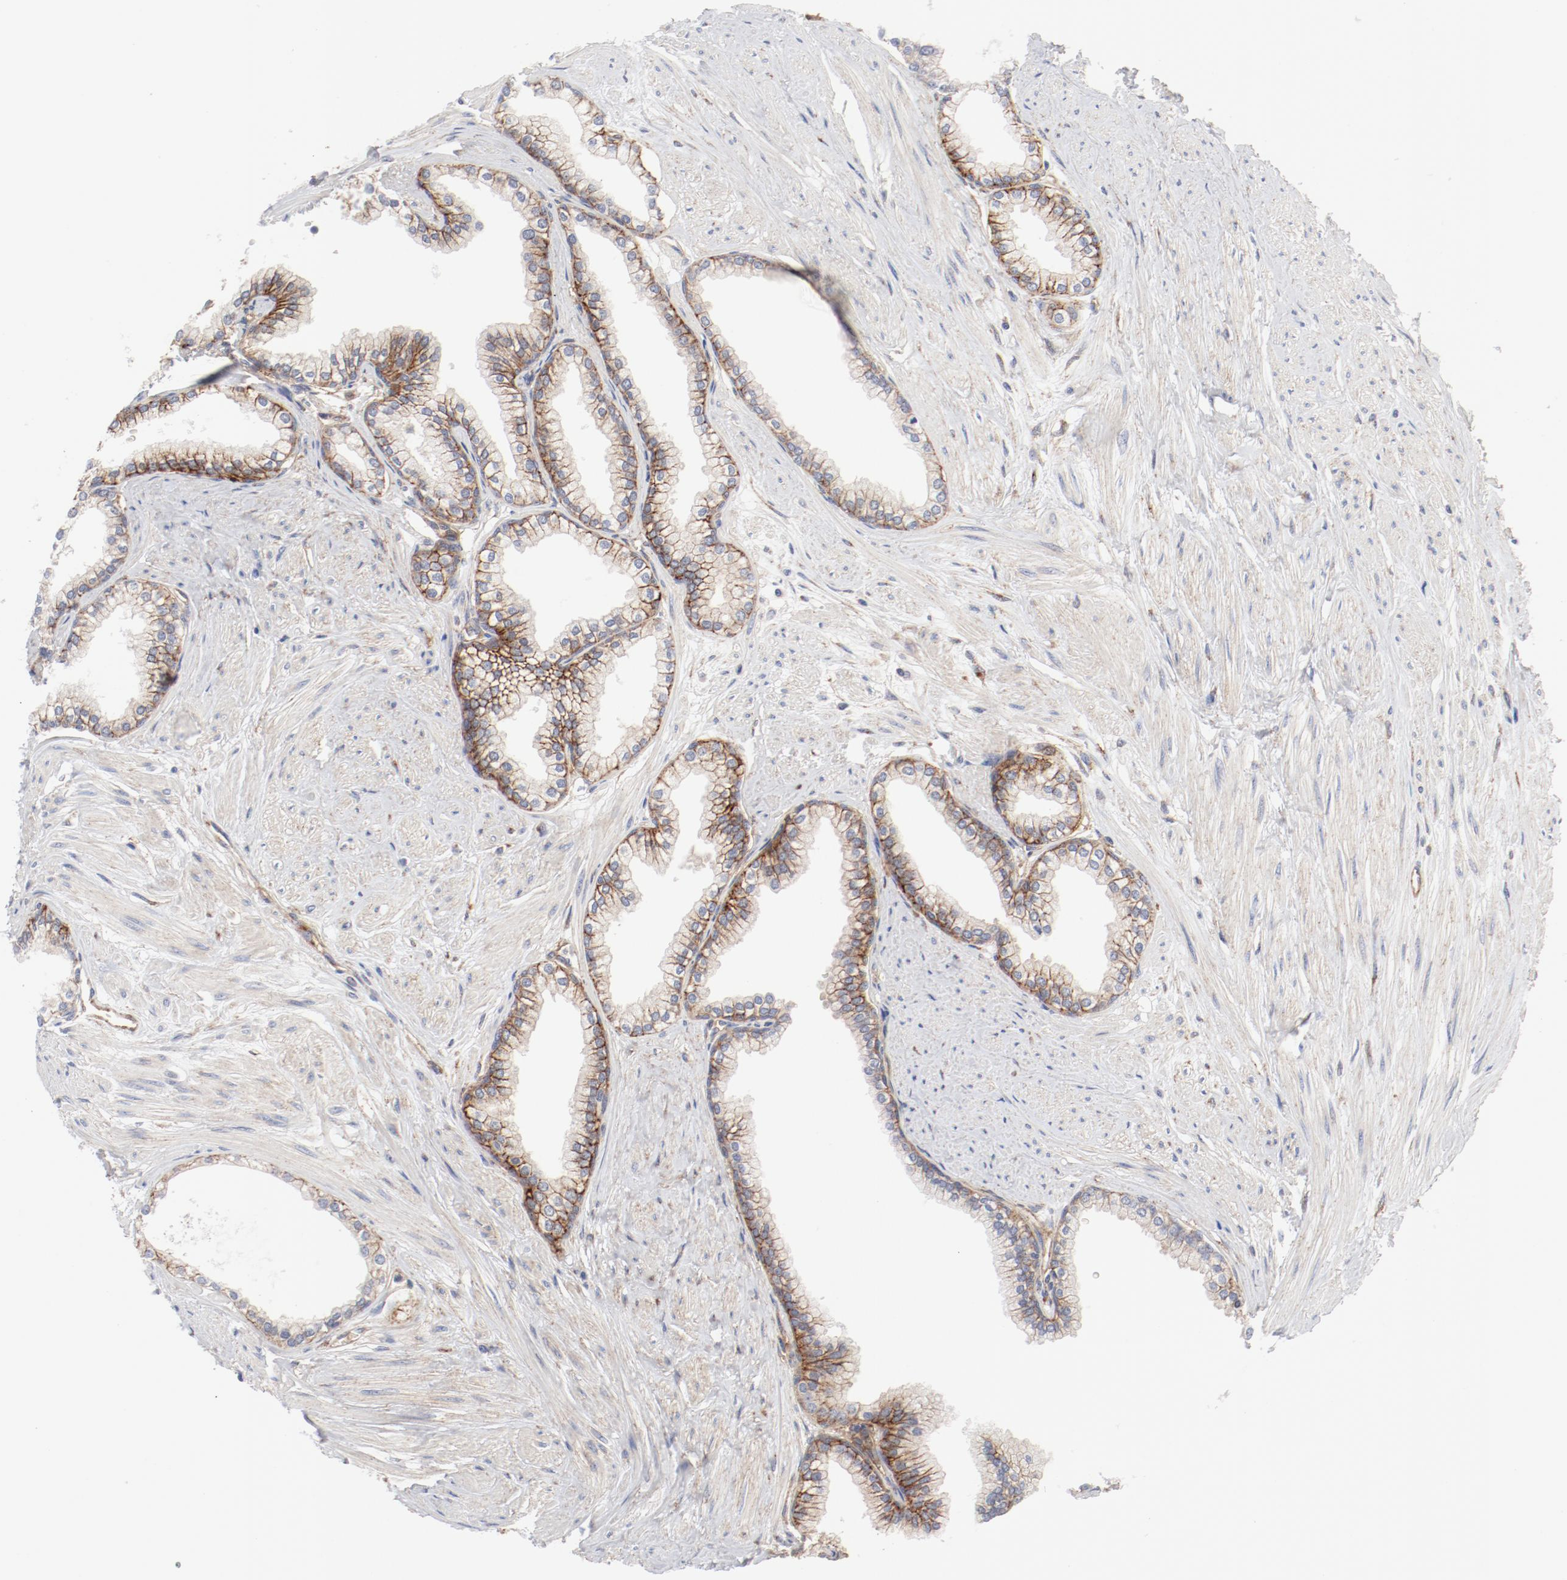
{"staining": {"intensity": "moderate", "quantity": ">75%", "location": "cytoplasmic/membranous"}, "tissue": "prostate", "cell_type": "Glandular cells", "image_type": "normal", "snomed": [{"axis": "morphology", "description": "Normal tissue, NOS"}, {"axis": "topography", "description": "Prostate"}], "caption": "Glandular cells show medium levels of moderate cytoplasmic/membranous staining in about >75% of cells in benign human prostate. (DAB (3,3'-diaminobenzidine) IHC, brown staining for protein, blue staining for nuclei).", "gene": "AP2A1", "patient": {"sex": "male", "age": 64}}